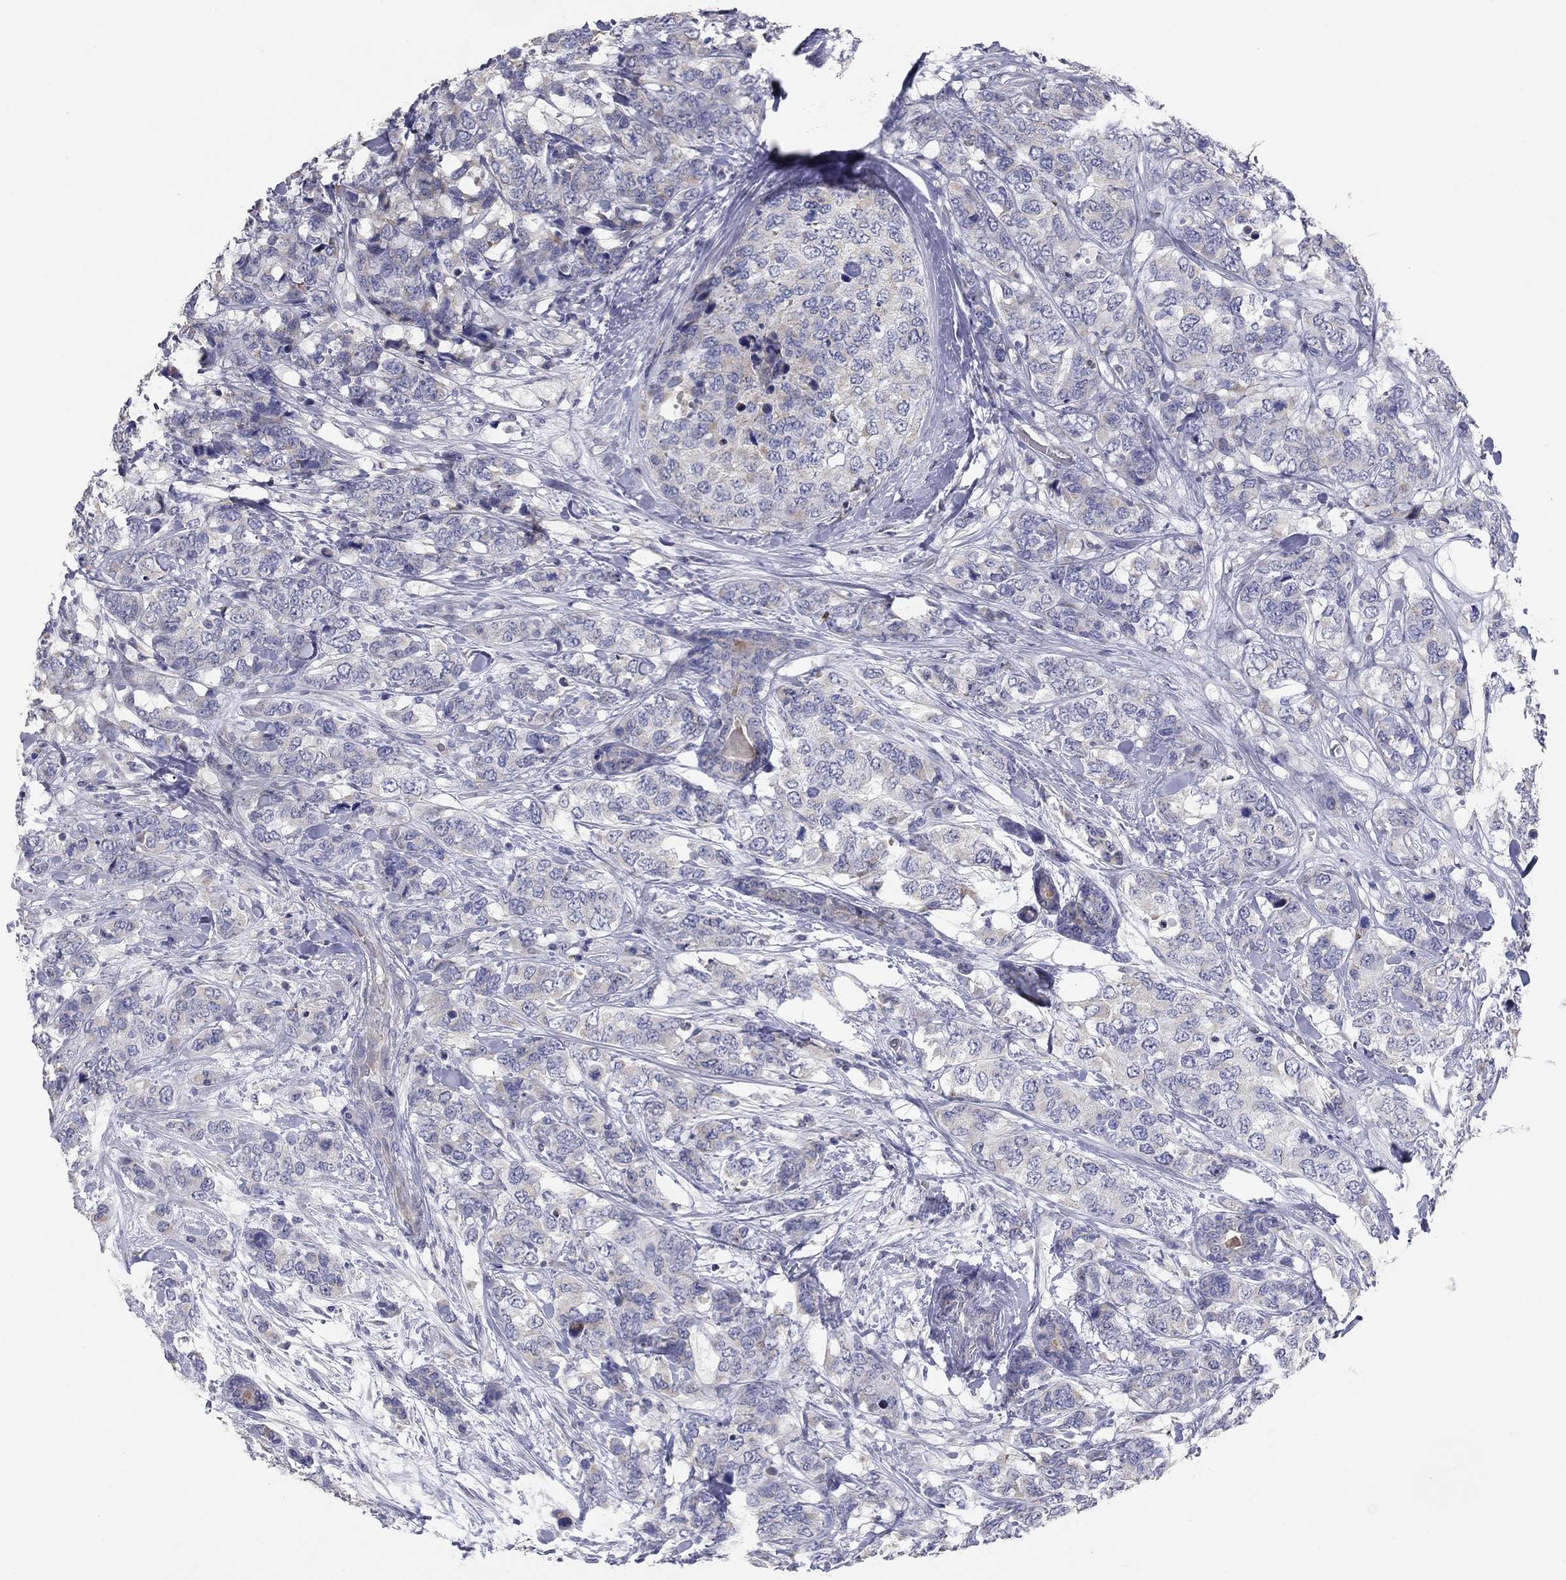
{"staining": {"intensity": "negative", "quantity": "none", "location": "none"}, "tissue": "breast cancer", "cell_type": "Tumor cells", "image_type": "cancer", "snomed": [{"axis": "morphology", "description": "Lobular carcinoma"}, {"axis": "topography", "description": "Breast"}], "caption": "This is an immunohistochemistry histopathology image of breast cancer (lobular carcinoma). There is no expression in tumor cells.", "gene": "PTGDS", "patient": {"sex": "female", "age": 59}}